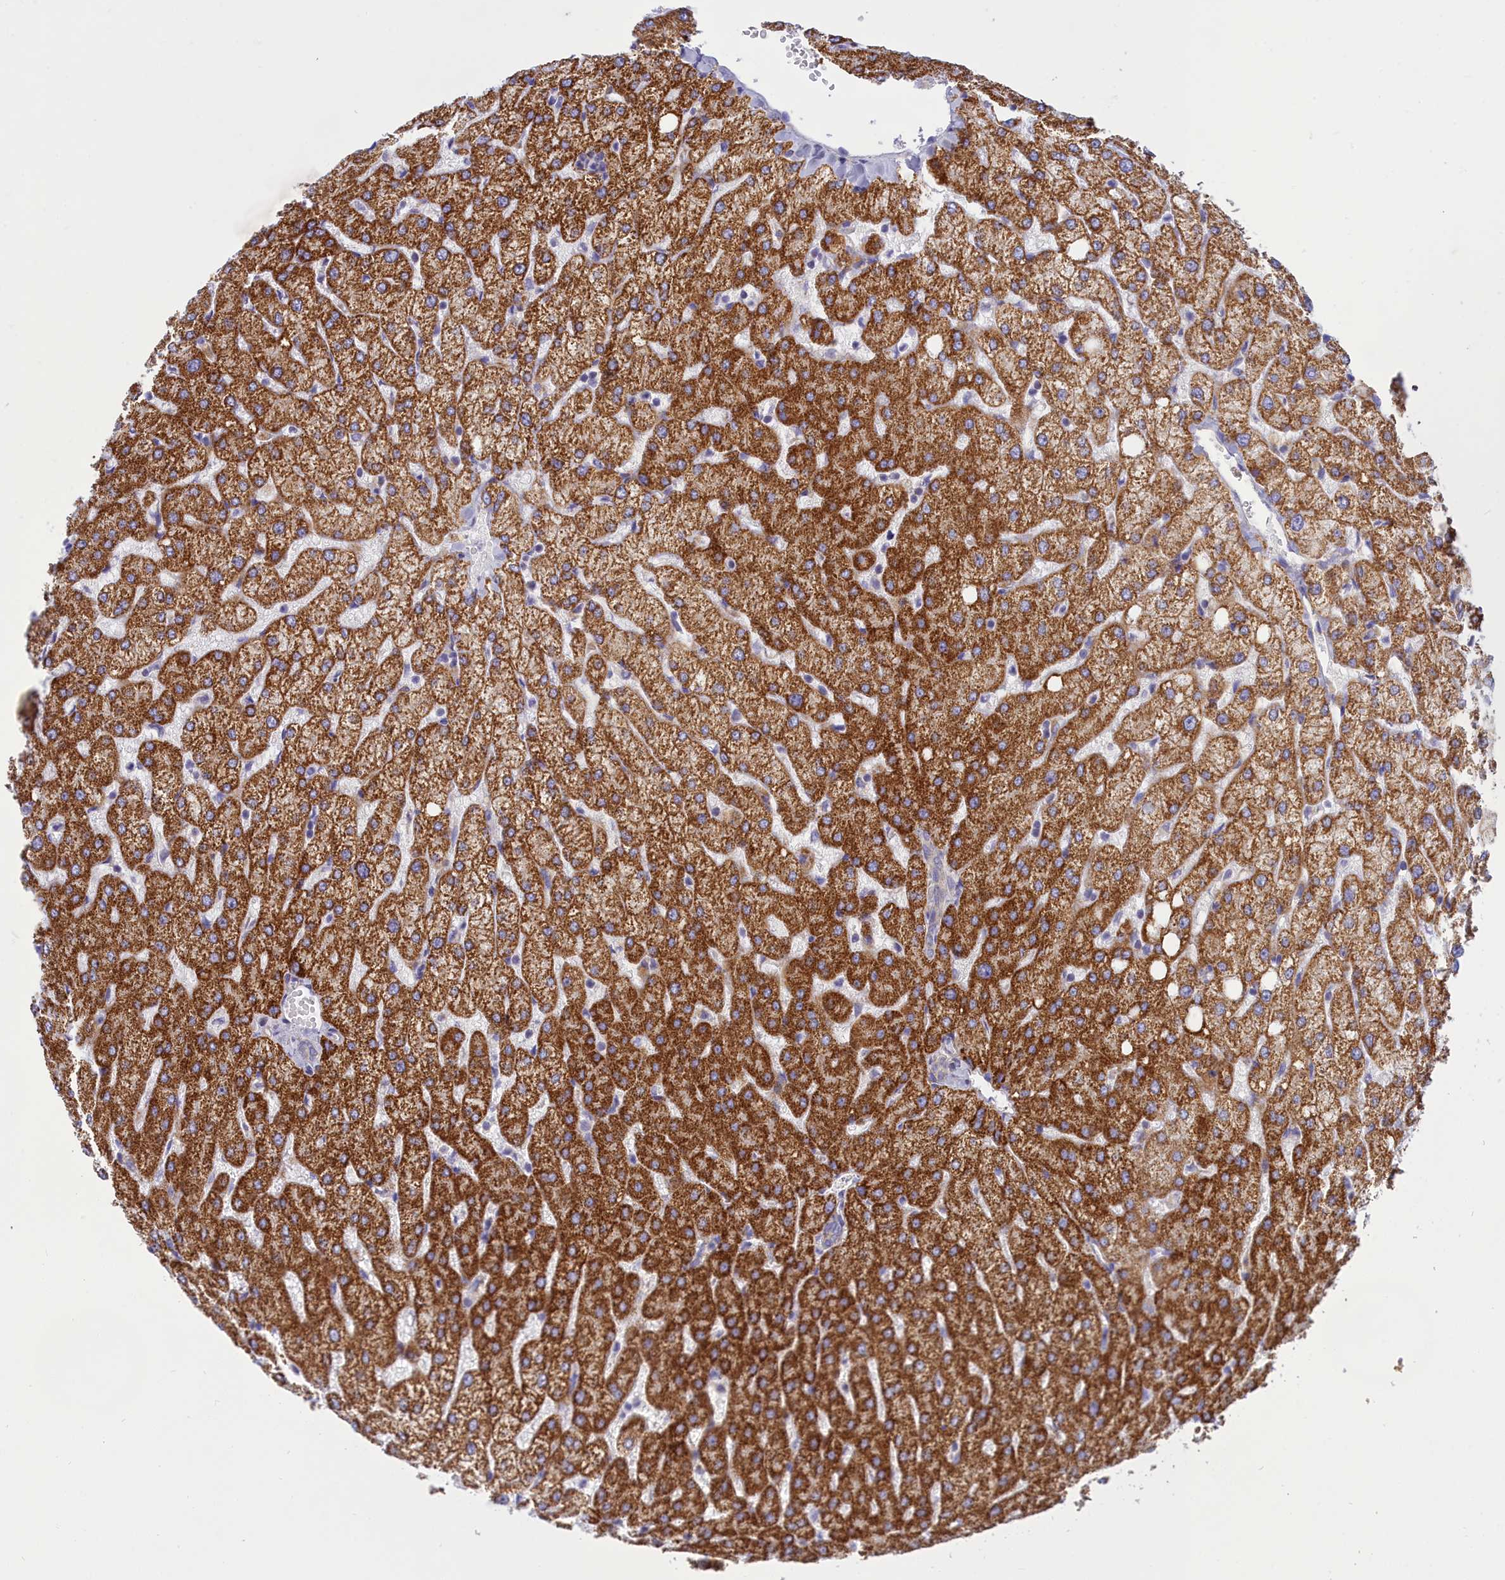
{"staining": {"intensity": "negative", "quantity": "none", "location": "none"}, "tissue": "liver", "cell_type": "Cholangiocytes", "image_type": "normal", "snomed": [{"axis": "morphology", "description": "Normal tissue, NOS"}, {"axis": "topography", "description": "Liver"}], "caption": "DAB immunohistochemical staining of benign human liver reveals no significant staining in cholangiocytes. The staining is performed using DAB brown chromogen with nuclei counter-stained in using hematoxylin.", "gene": "TMEM30B", "patient": {"sex": "female", "age": 54}}